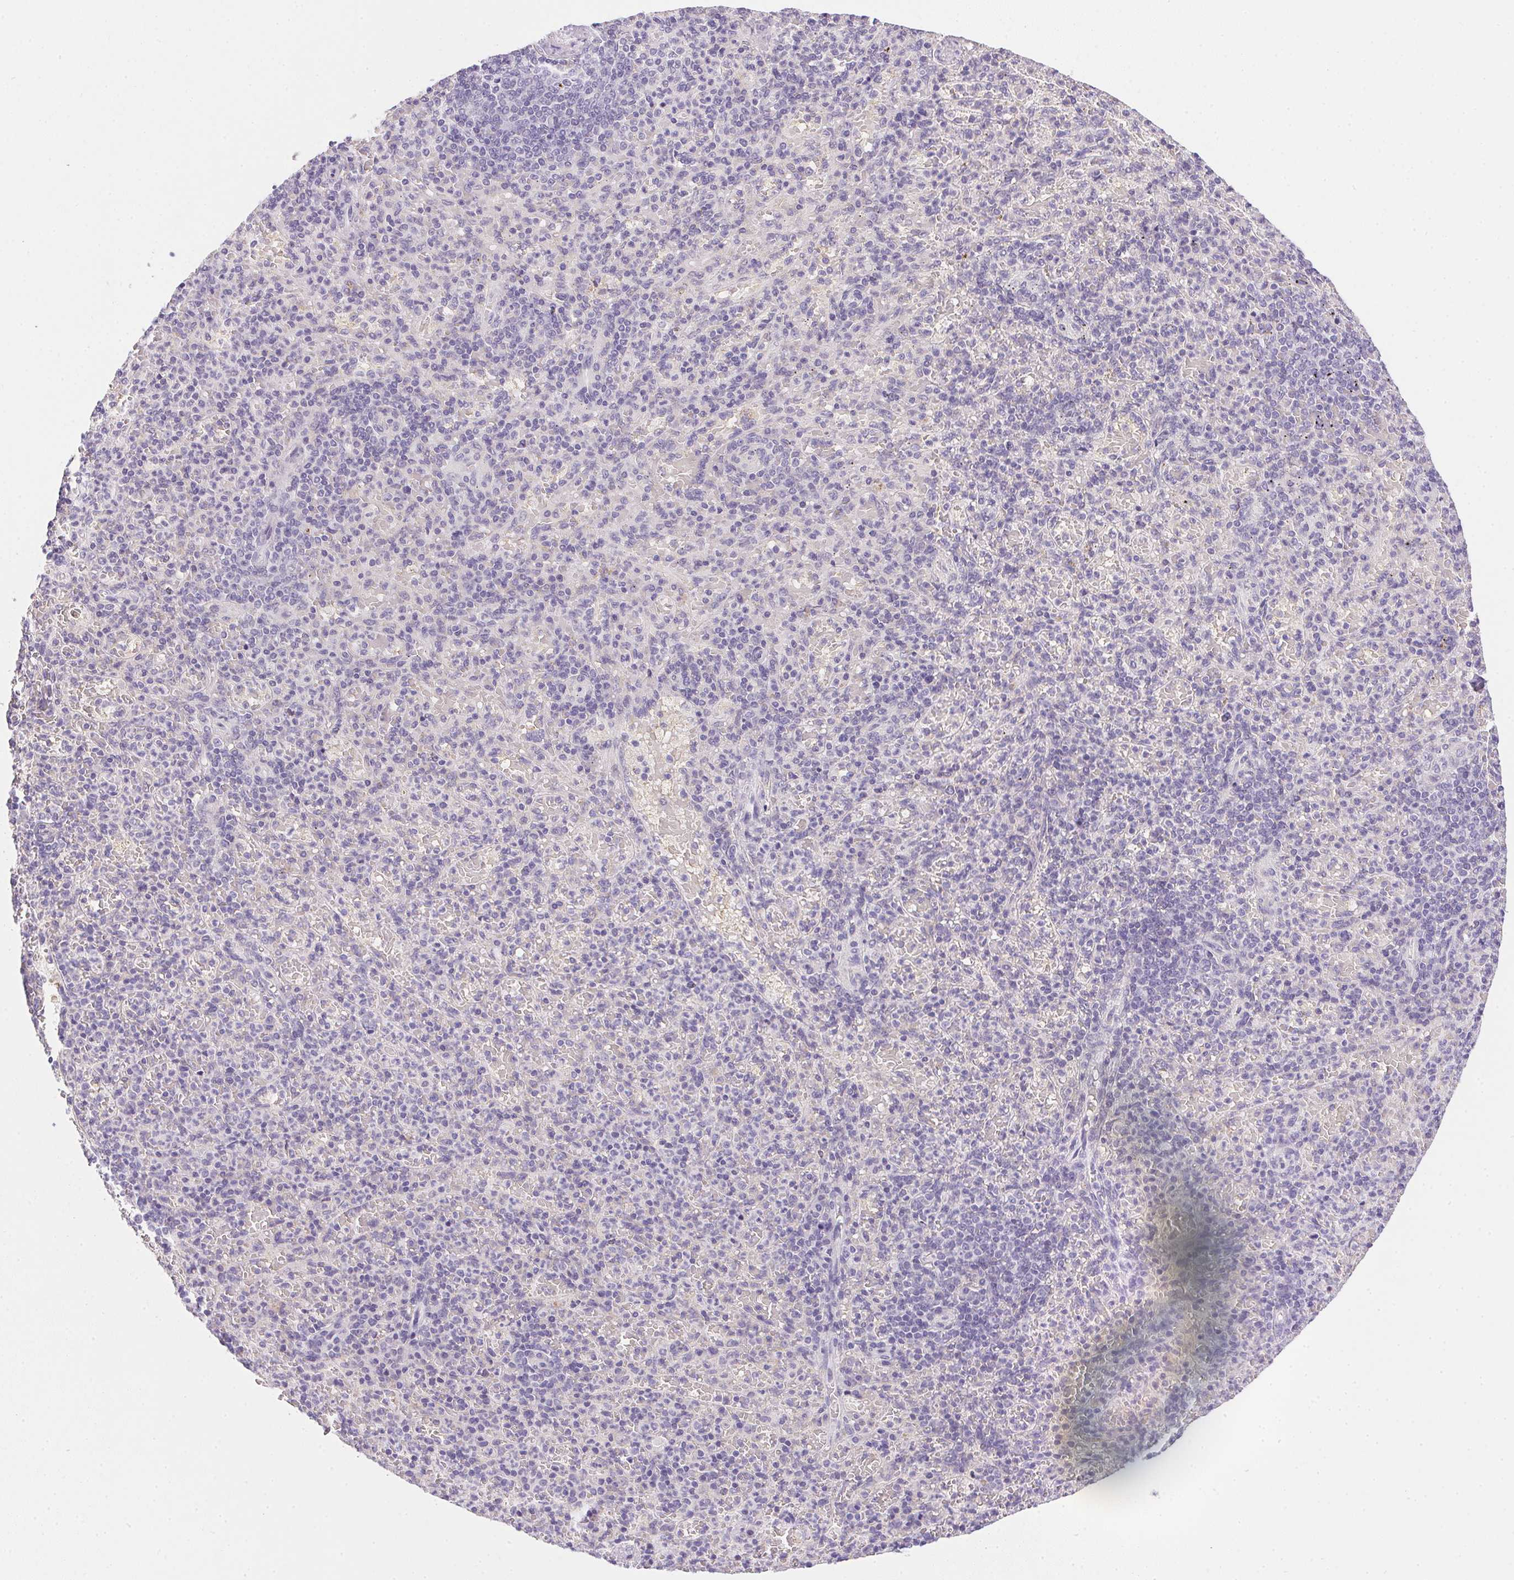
{"staining": {"intensity": "negative", "quantity": "none", "location": "none"}, "tissue": "spleen", "cell_type": "Cells in red pulp", "image_type": "normal", "snomed": [{"axis": "morphology", "description": "Normal tissue, NOS"}, {"axis": "topography", "description": "Spleen"}], "caption": "This image is of normal spleen stained with immunohistochemistry to label a protein in brown with the nuclei are counter-stained blue. There is no staining in cells in red pulp.", "gene": "PRL", "patient": {"sex": "female", "age": 74}}